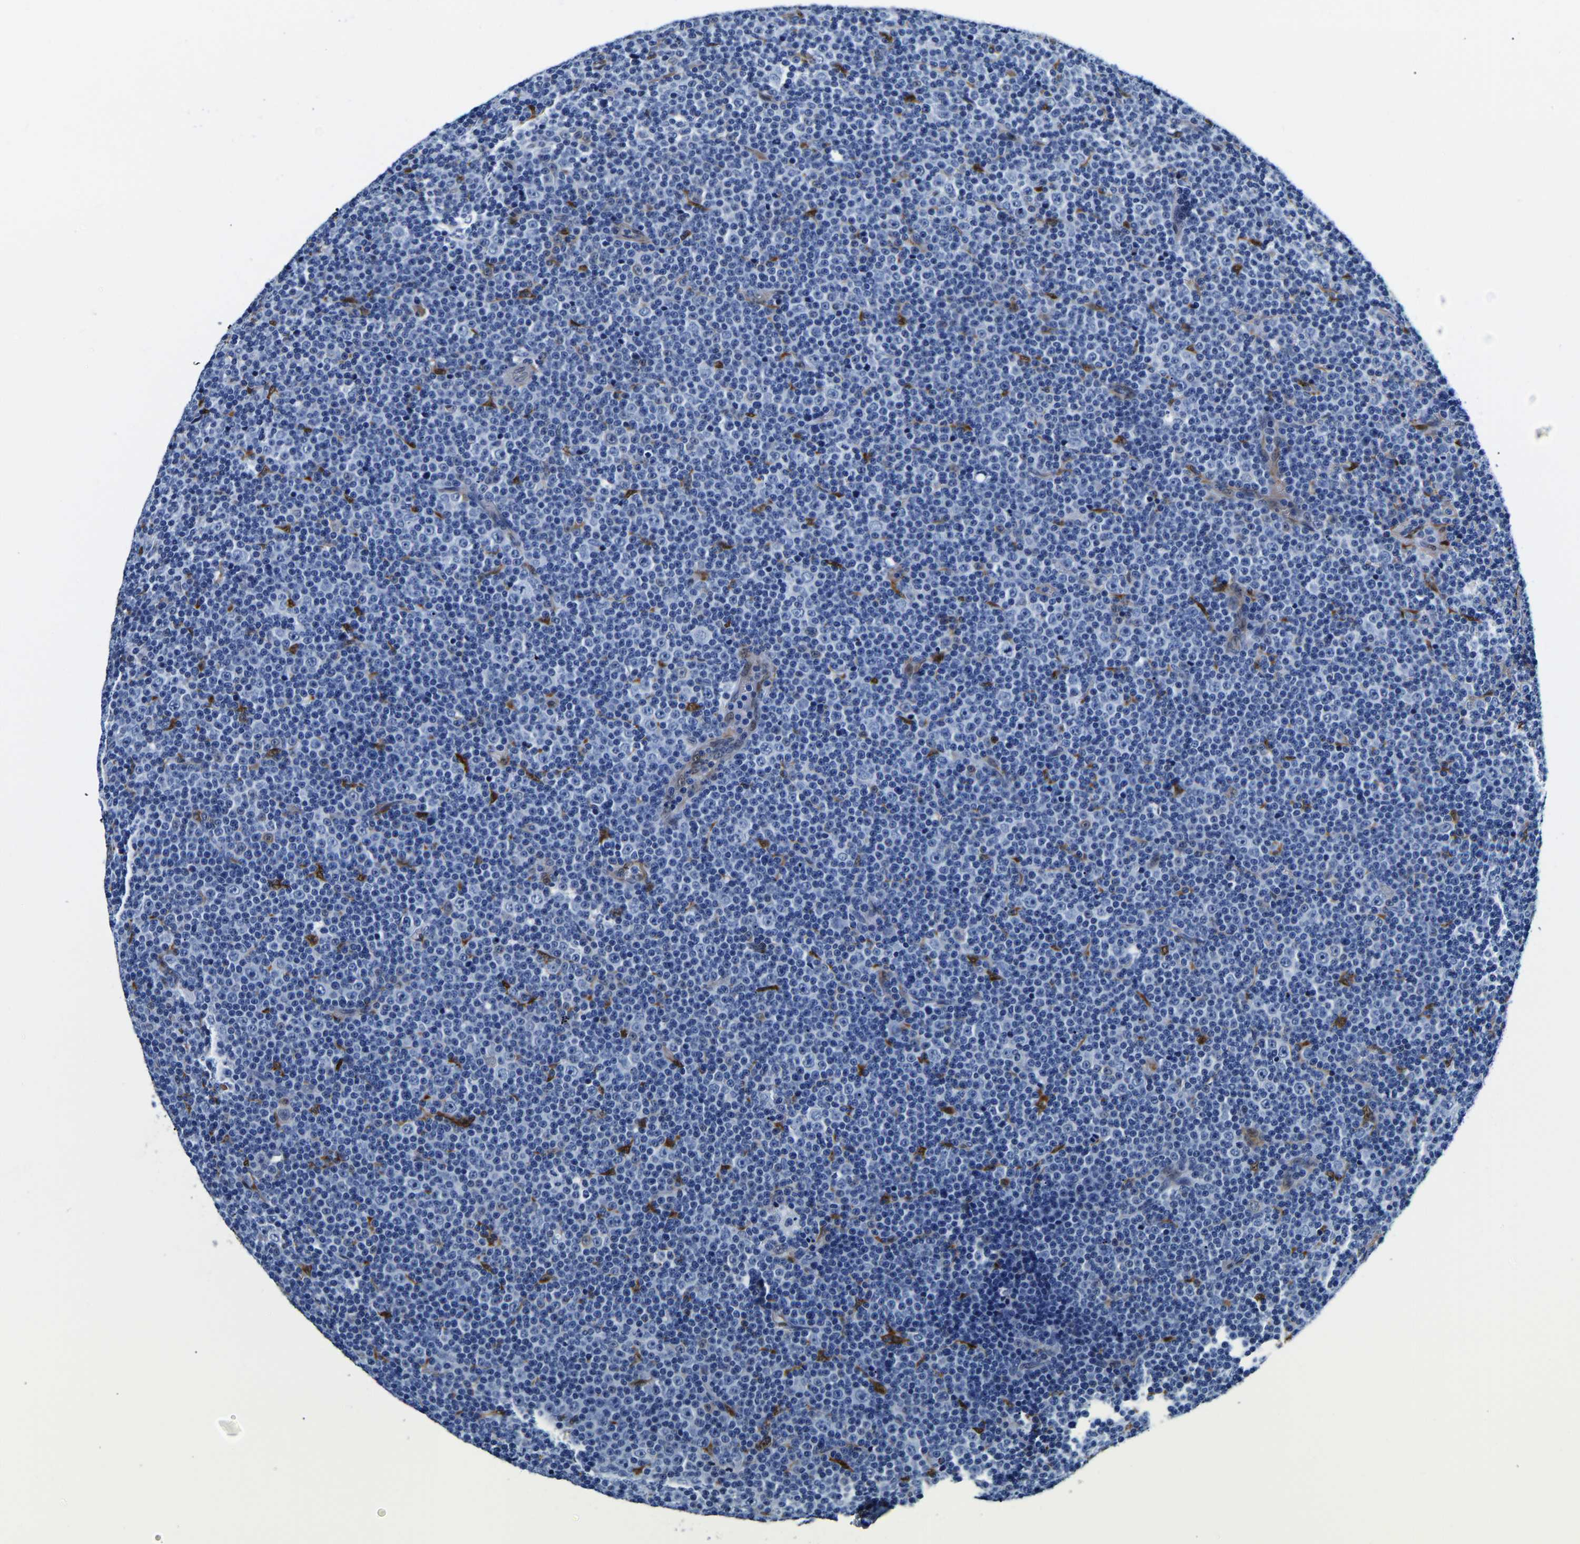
{"staining": {"intensity": "negative", "quantity": "none", "location": "none"}, "tissue": "lymphoma", "cell_type": "Tumor cells", "image_type": "cancer", "snomed": [{"axis": "morphology", "description": "Malignant lymphoma, non-Hodgkin's type, Low grade"}, {"axis": "topography", "description": "Lymph node"}], "caption": "There is no significant expression in tumor cells of low-grade malignant lymphoma, non-Hodgkin's type.", "gene": "S100A13", "patient": {"sex": "female", "age": 67}}